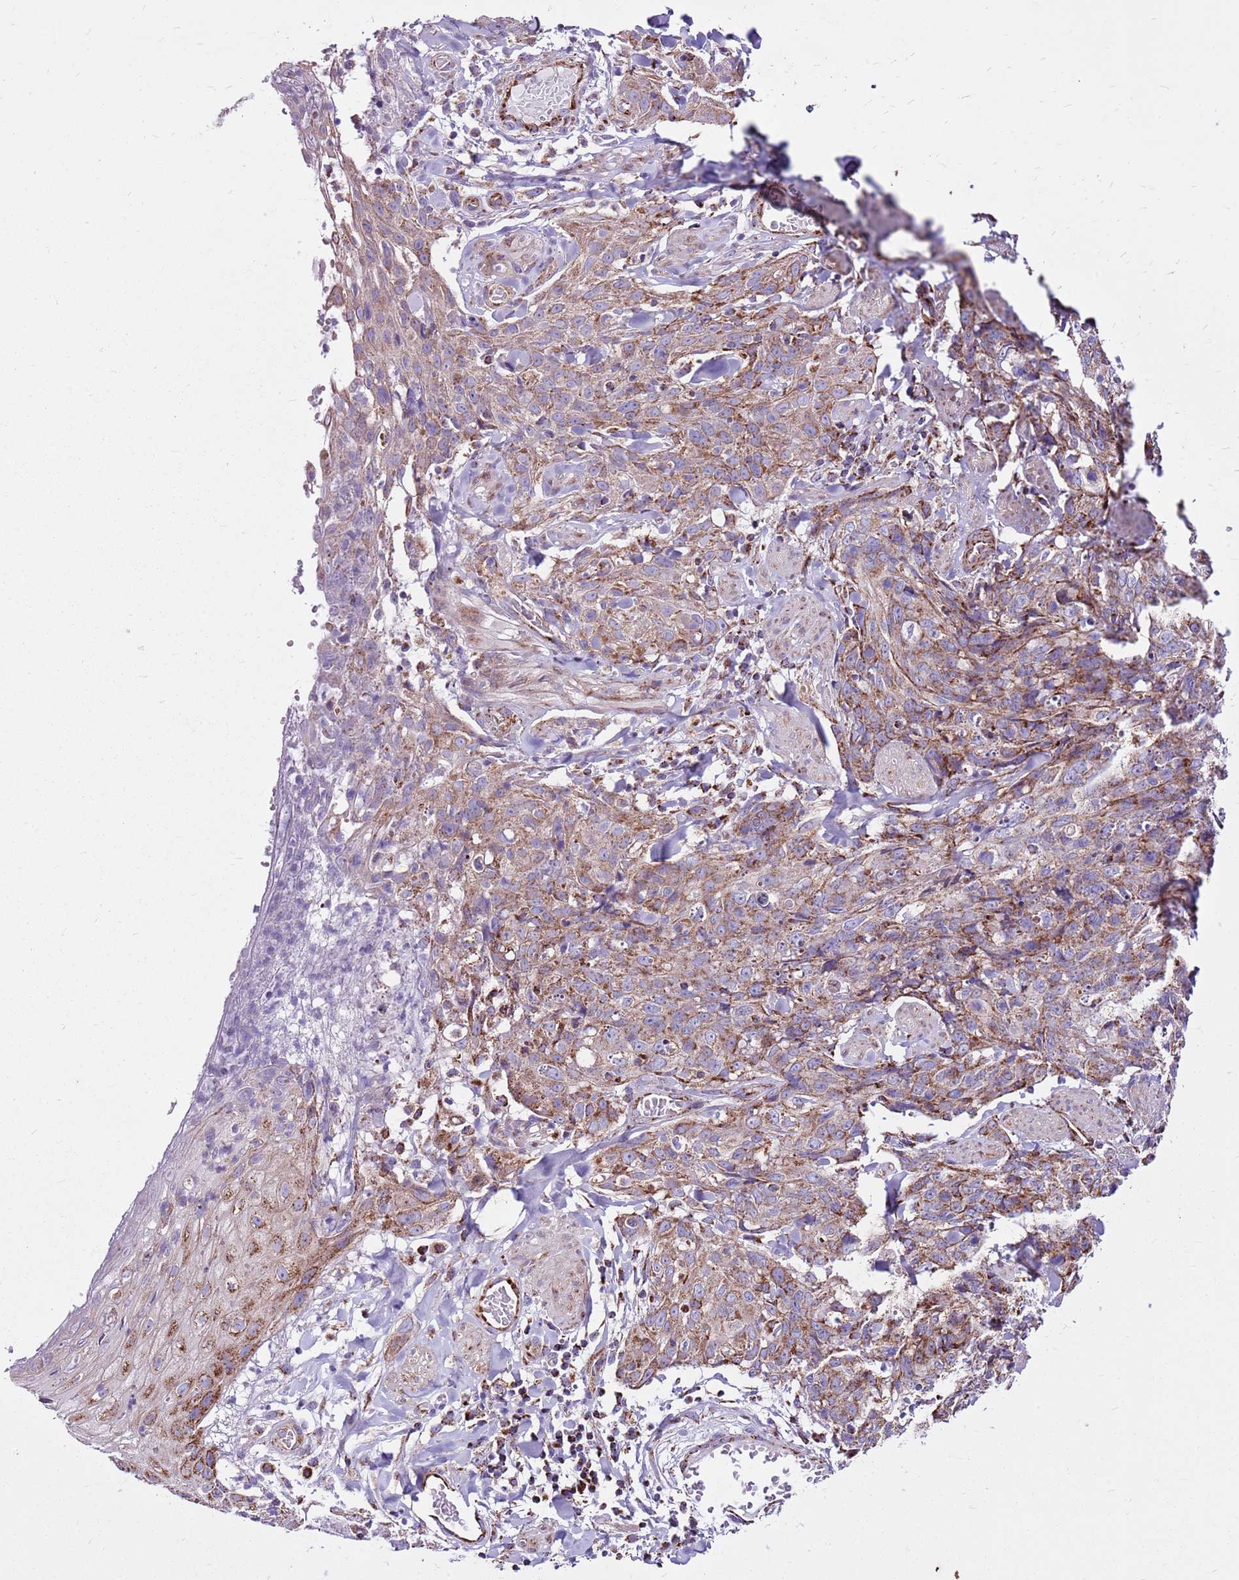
{"staining": {"intensity": "moderate", "quantity": "<25%", "location": "cytoplasmic/membranous"}, "tissue": "skin cancer", "cell_type": "Tumor cells", "image_type": "cancer", "snomed": [{"axis": "morphology", "description": "Squamous cell carcinoma, NOS"}, {"axis": "topography", "description": "Skin"}, {"axis": "topography", "description": "Vulva"}], "caption": "A micrograph of human skin squamous cell carcinoma stained for a protein displays moderate cytoplasmic/membranous brown staining in tumor cells.", "gene": "HECTD4", "patient": {"sex": "female", "age": 85}}